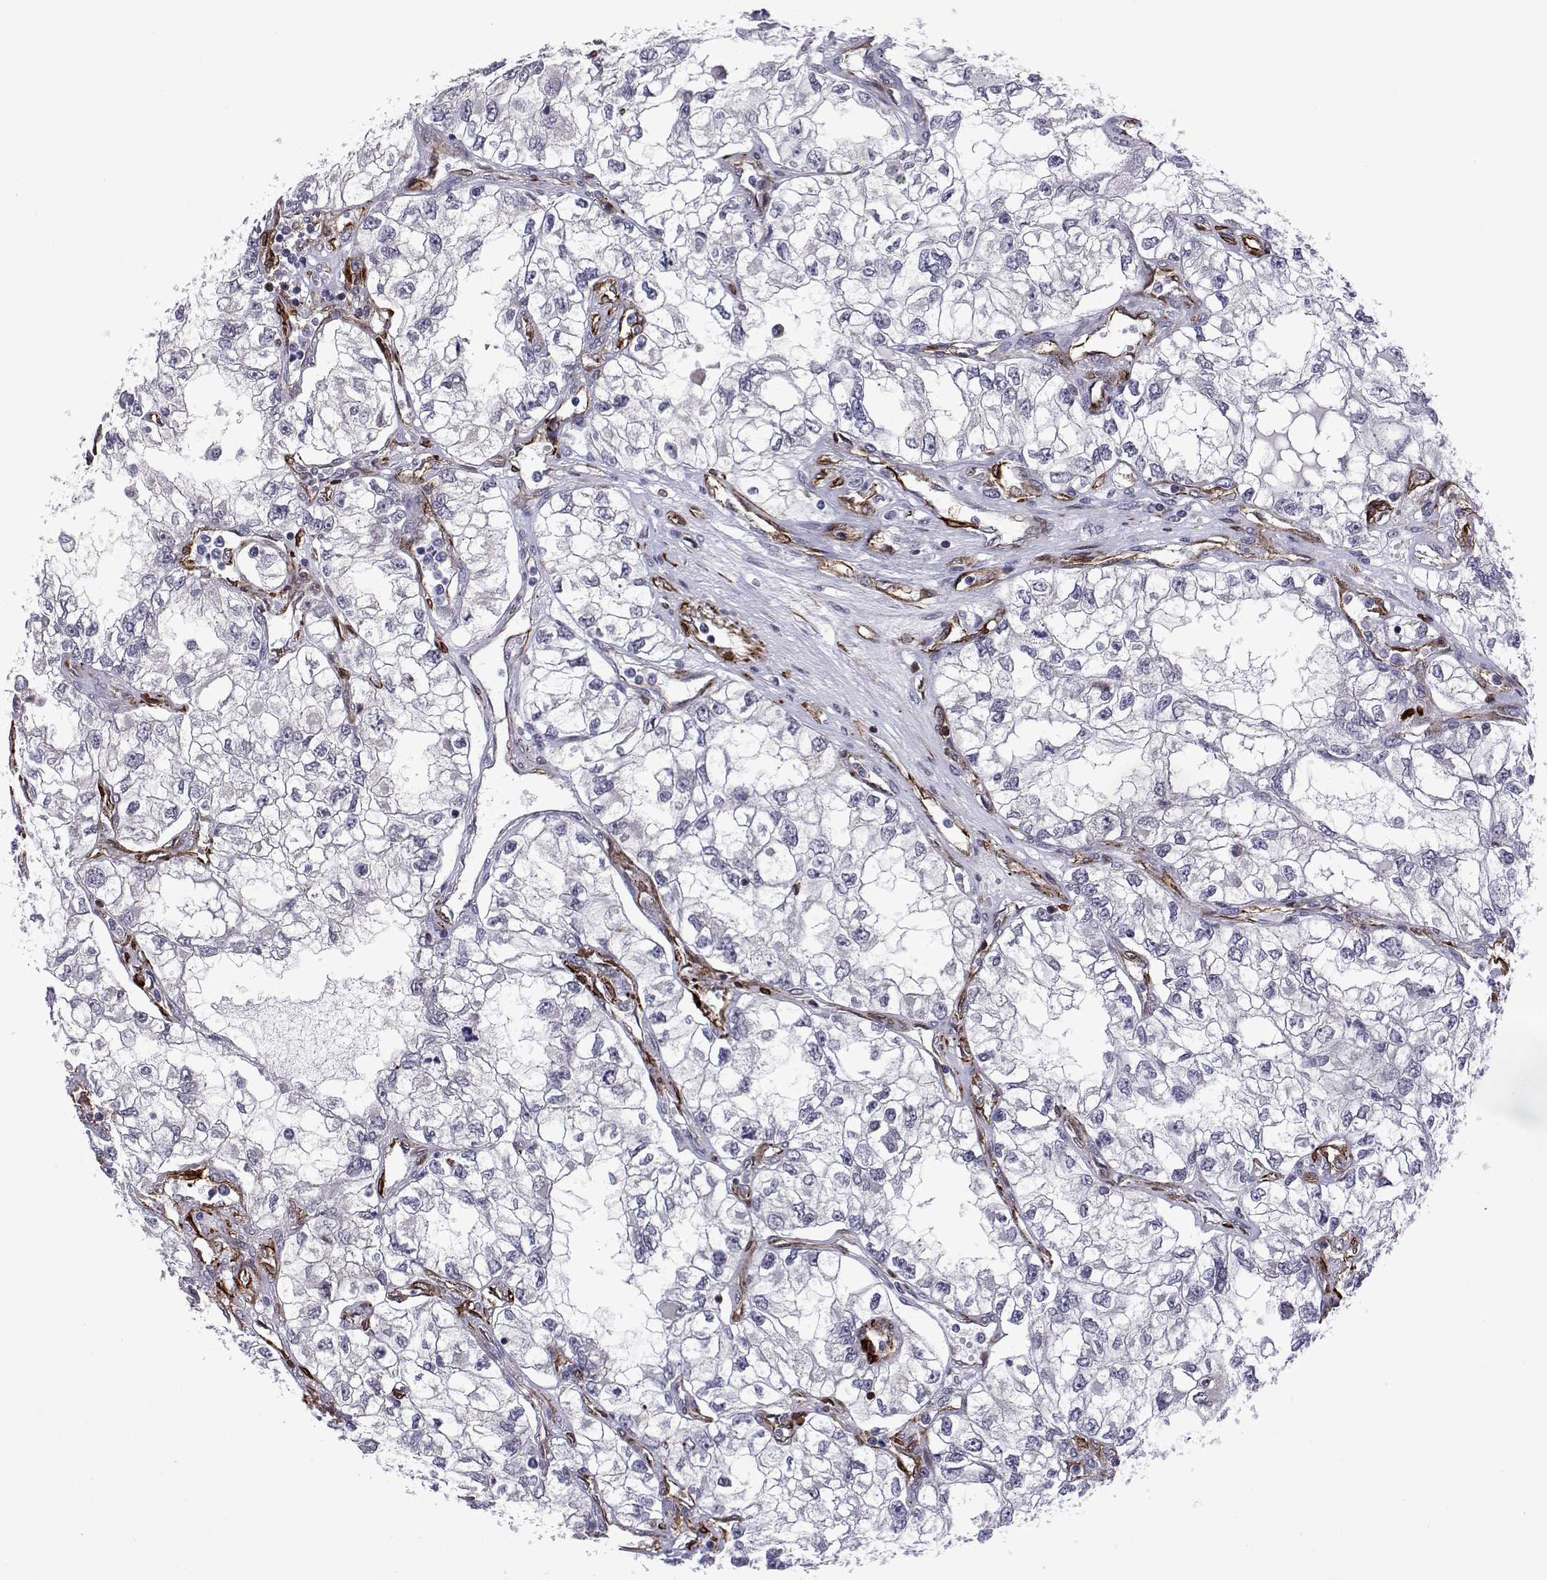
{"staining": {"intensity": "negative", "quantity": "none", "location": "none"}, "tissue": "renal cancer", "cell_type": "Tumor cells", "image_type": "cancer", "snomed": [{"axis": "morphology", "description": "Adenocarcinoma, NOS"}, {"axis": "topography", "description": "Kidney"}], "caption": "Histopathology image shows no protein positivity in tumor cells of adenocarcinoma (renal) tissue.", "gene": "EFCAB3", "patient": {"sex": "female", "age": 59}}